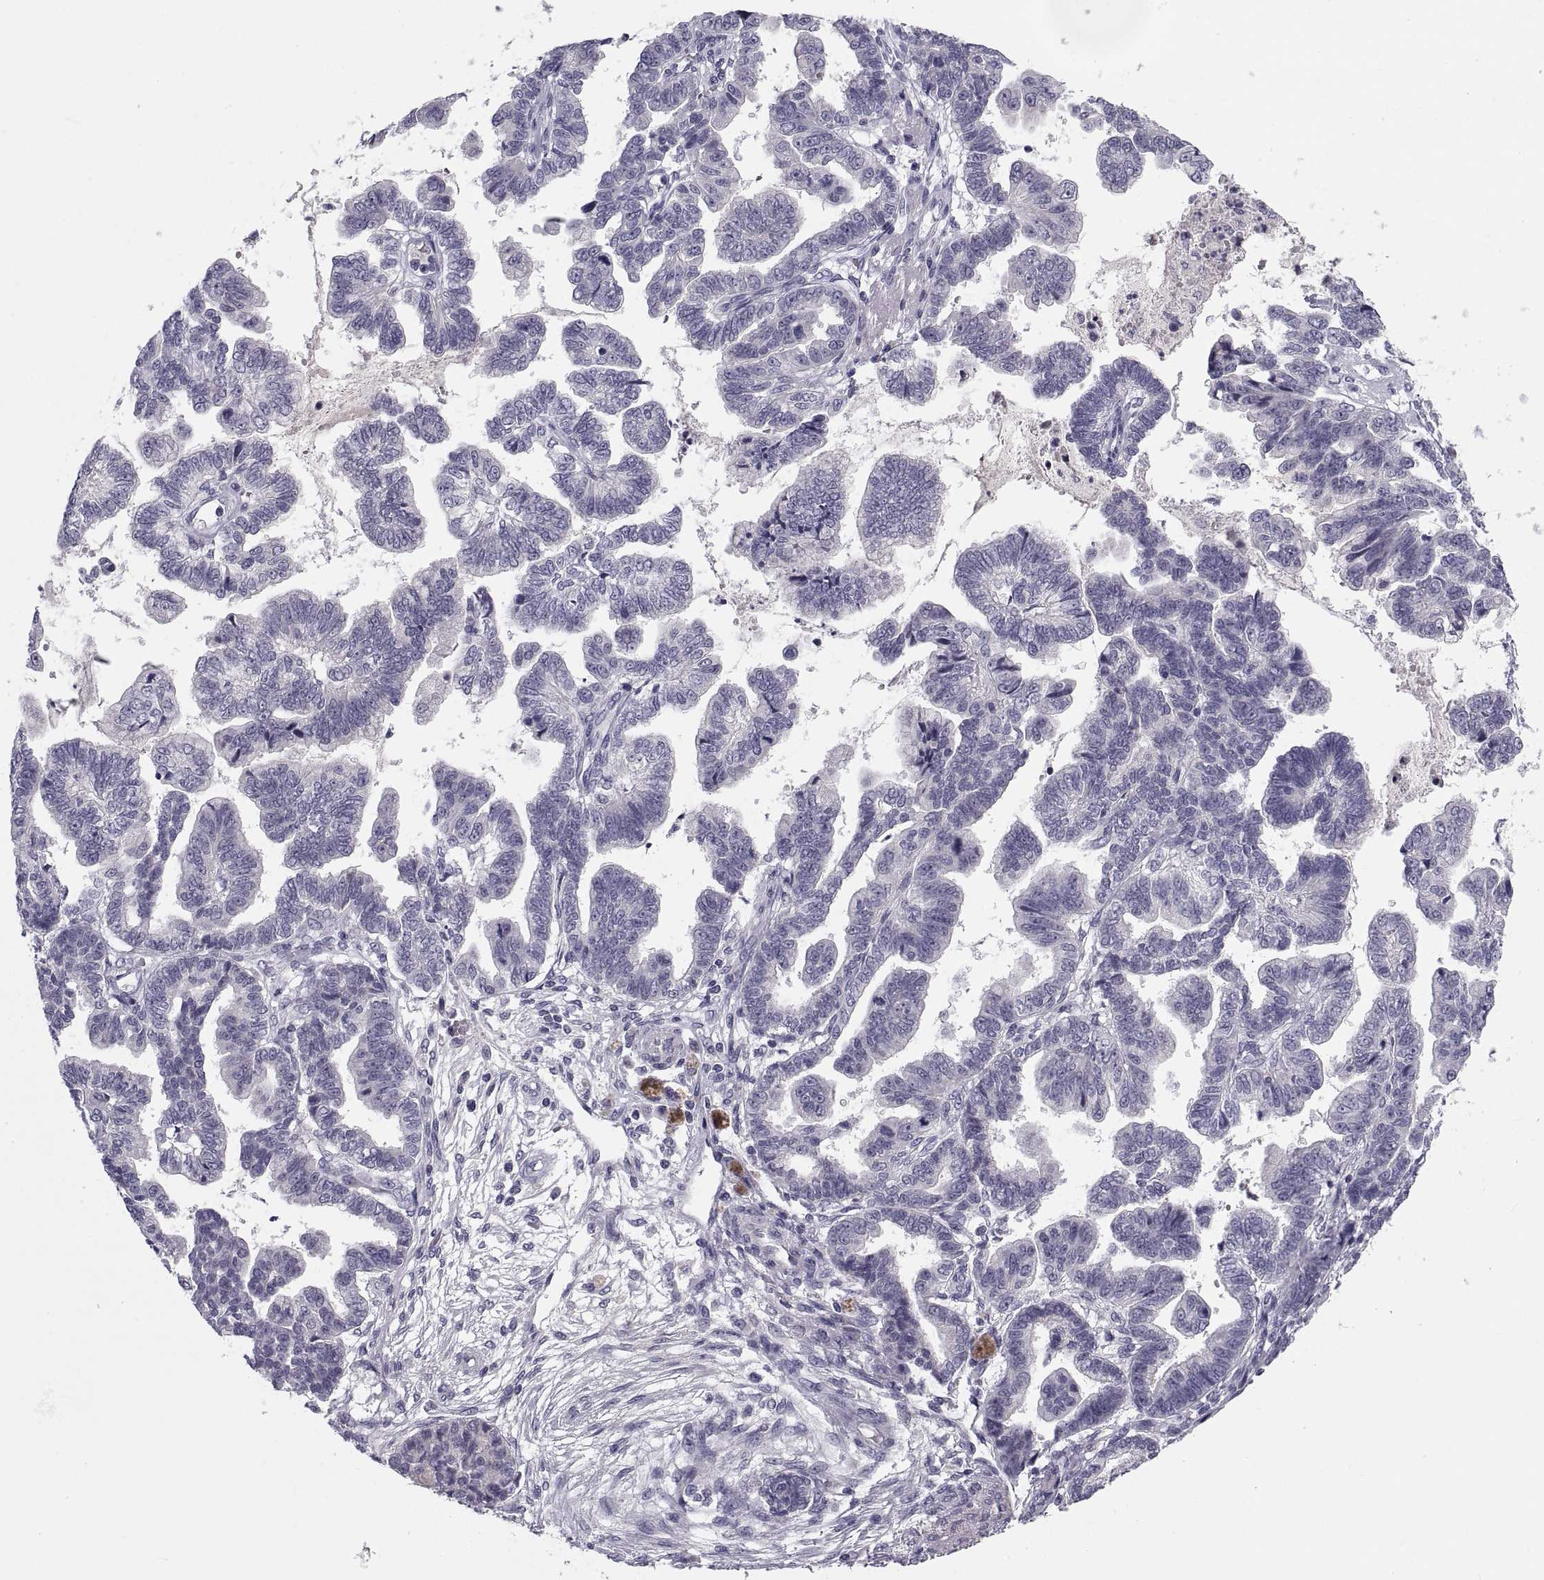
{"staining": {"intensity": "negative", "quantity": "none", "location": "none"}, "tissue": "stomach cancer", "cell_type": "Tumor cells", "image_type": "cancer", "snomed": [{"axis": "morphology", "description": "Adenocarcinoma, NOS"}, {"axis": "topography", "description": "Stomach"}], "caption": "This is an immunohistochemistry micrograph of stomach adenocarcinoma. There is no expression in tumor cells.", "gene": "PDZRN4", "patient": {"sex": "male", "age": 83}}